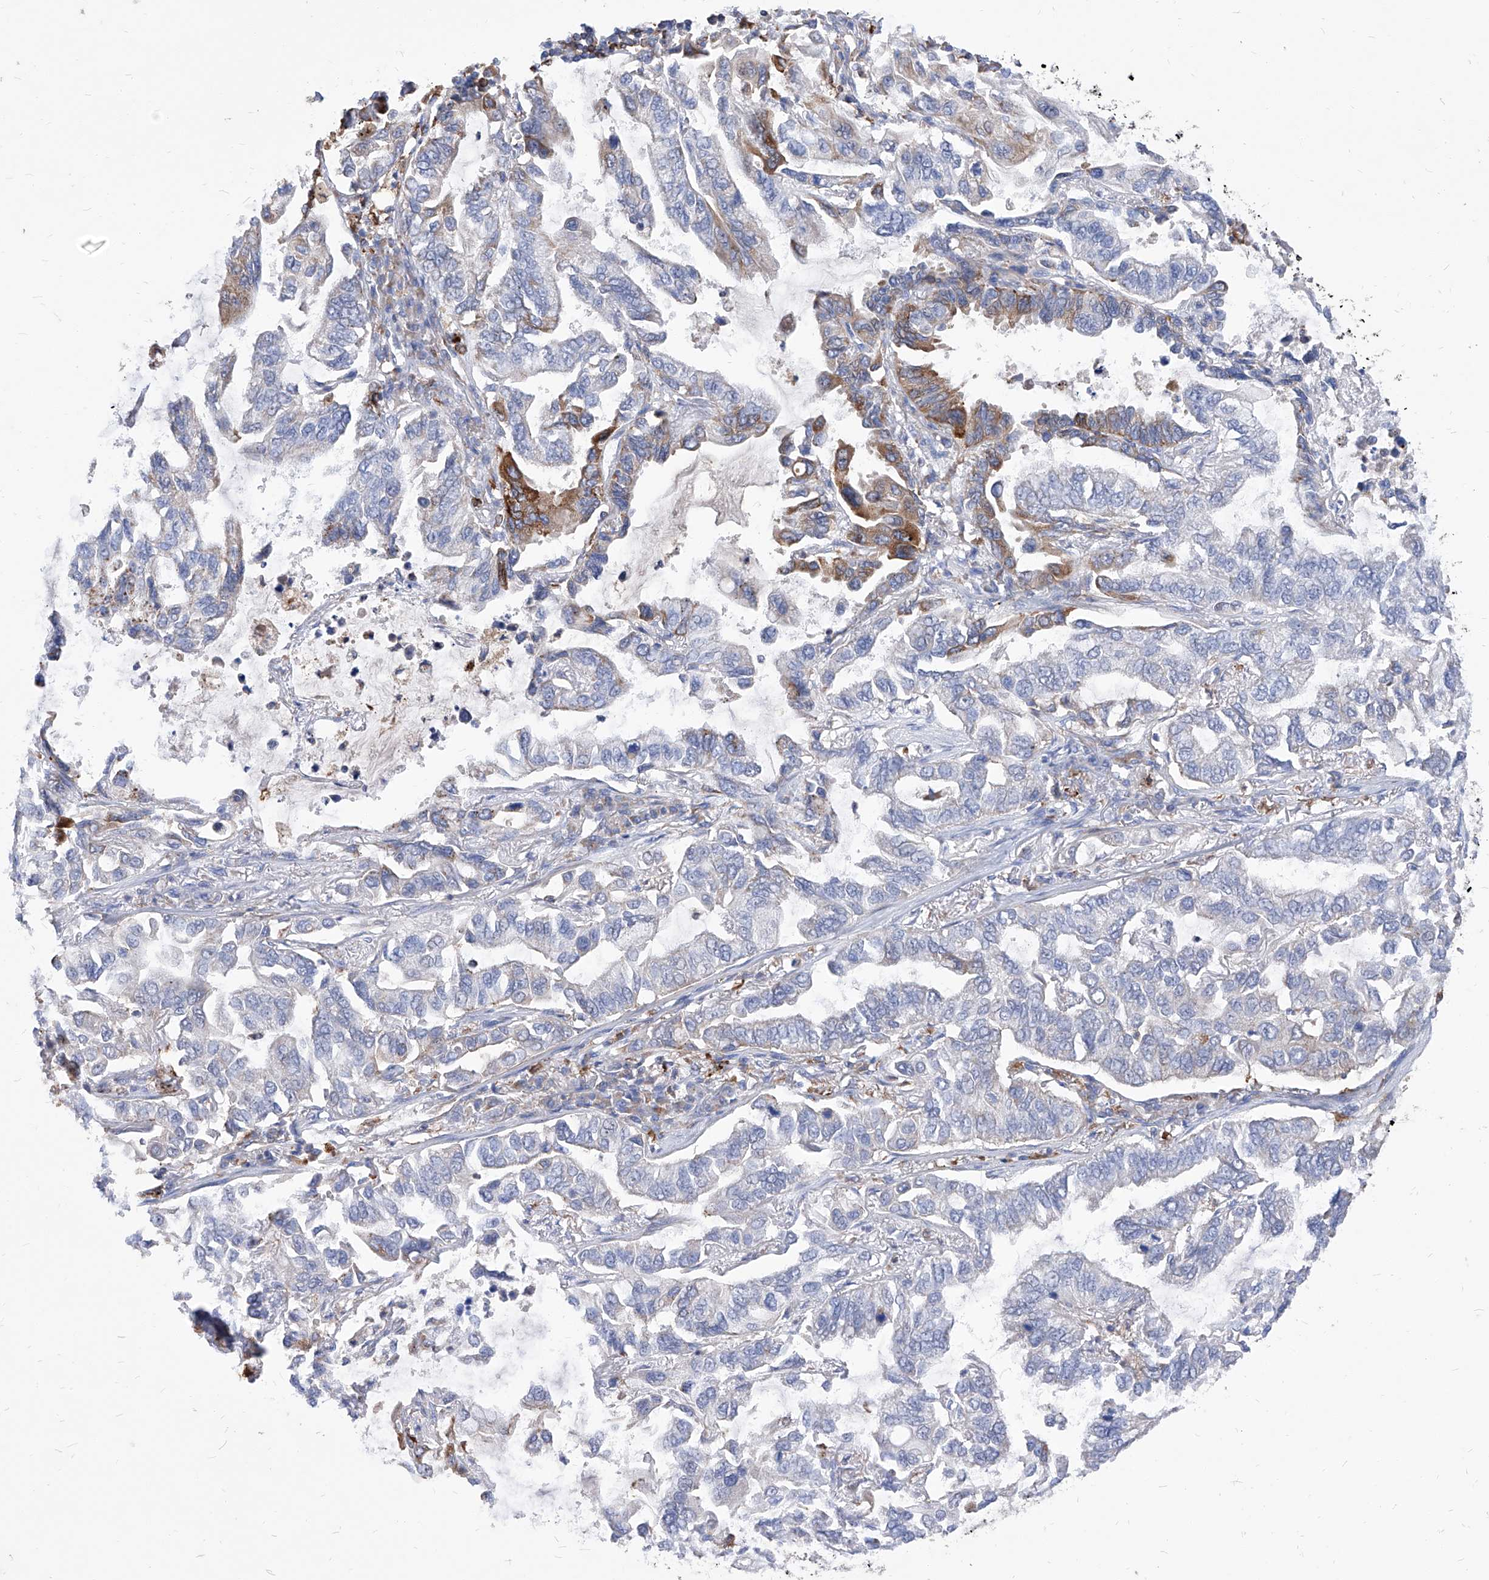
{"staining": {"intensity": "moderate", "quantity": "<25%", "location": "cytoplasmic/membranous"}, "tissue": "lung cancer", "cell_type": "Tumor cells", "image_type": "cancer", "snomed": [{"axis": "morphology", "description": "Adenocarcinoma, NOS"}, {"axis": "topography", "description": "Lung"}], "caption": "An IHC histopathology image of neoplastic tissue is shown. Protein staining in brown labels moderate cytoplasmic/membranous positivity in adenocarcinoma (lung) within tumor cells. (DAB (3,3'-diaminobenzidine) = brown stain, brightfield microscopy at high magnification).", "gene": "UBOX5", "patient": {"sex": "male", "age": 64}}